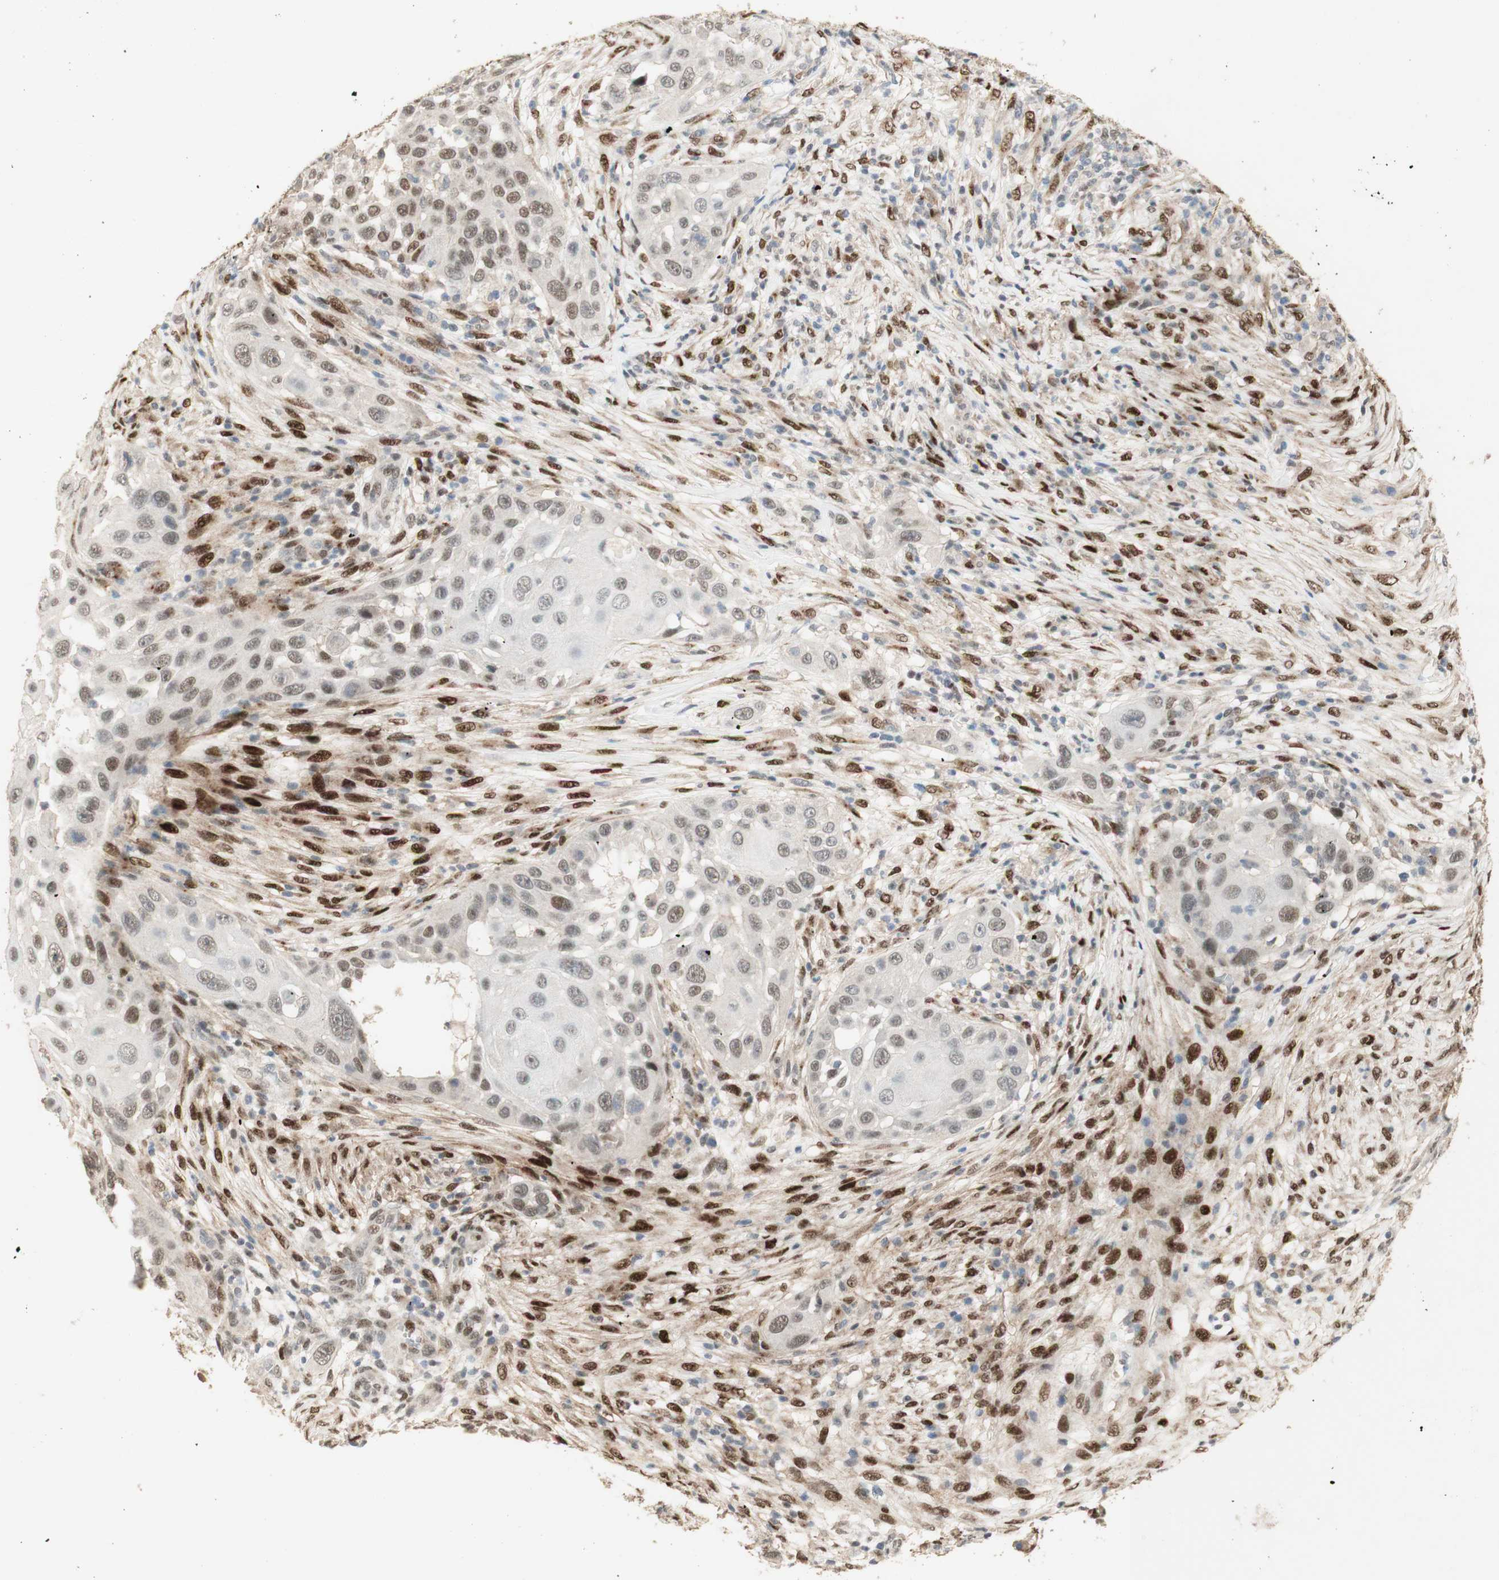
{"staining": {"intensity": "weak", "quantity": "<25%", "location": "nuclear"}, "tissue": "skin cancer", "cell_type": "Tumor cells", "image_type": "cancer", "snomed": [{"axis": "morphology", "description": "Squamous cell carcinoma, NOS"}, {"axis": "topography", "description": "Skin"}], "caption": "IHC image of neoplastic tissue: skin cancer (squamous cell carcinoma) stained with DAB shows no significant protein expression in tumor cells. Nuclei are stained in blue.", "gene": "FOXP1", "patient": {"sex": "female", "age": 44}}